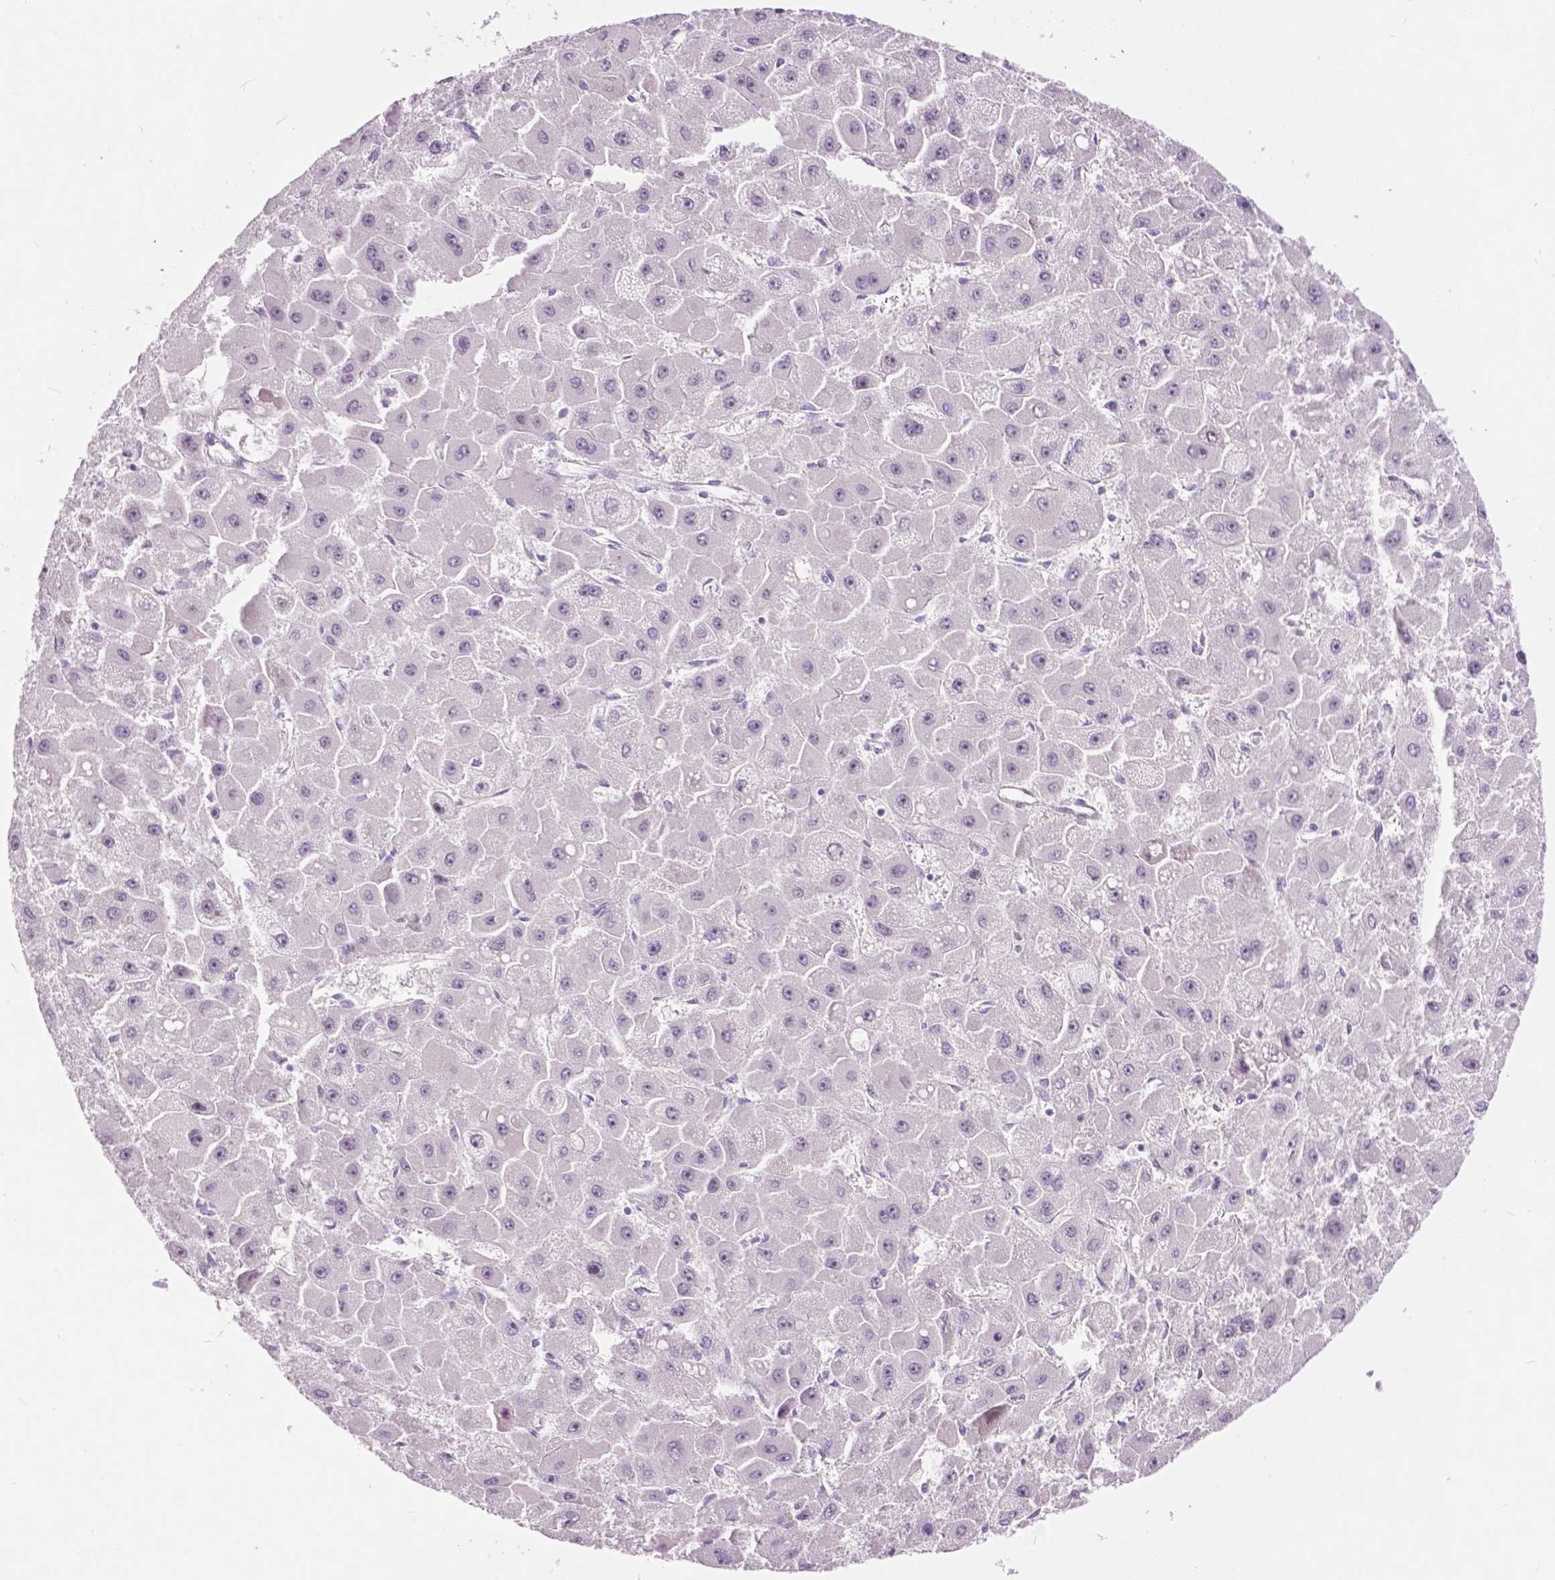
{"staining": {"intensity": "negative", "quantity": "none", "location": "none"}, "tissue": "liver cancer", "cell_type": "Tumor cells", "image_type": "cancer", "snomed": [{"axis": "morphology", "description": "Carcinoma, Hepatocellular, NOS"}, {"axis": "topography", "description": "Liver"}], "caption": "High power microscopy photomicrograph of an immunohistochemistry micrograph of hepatocellular carcinoma (liver), revealing no significant staining in tumor cells.", "gene": "TP53TG5", "patient": {"sex": "female", "age": 25}}